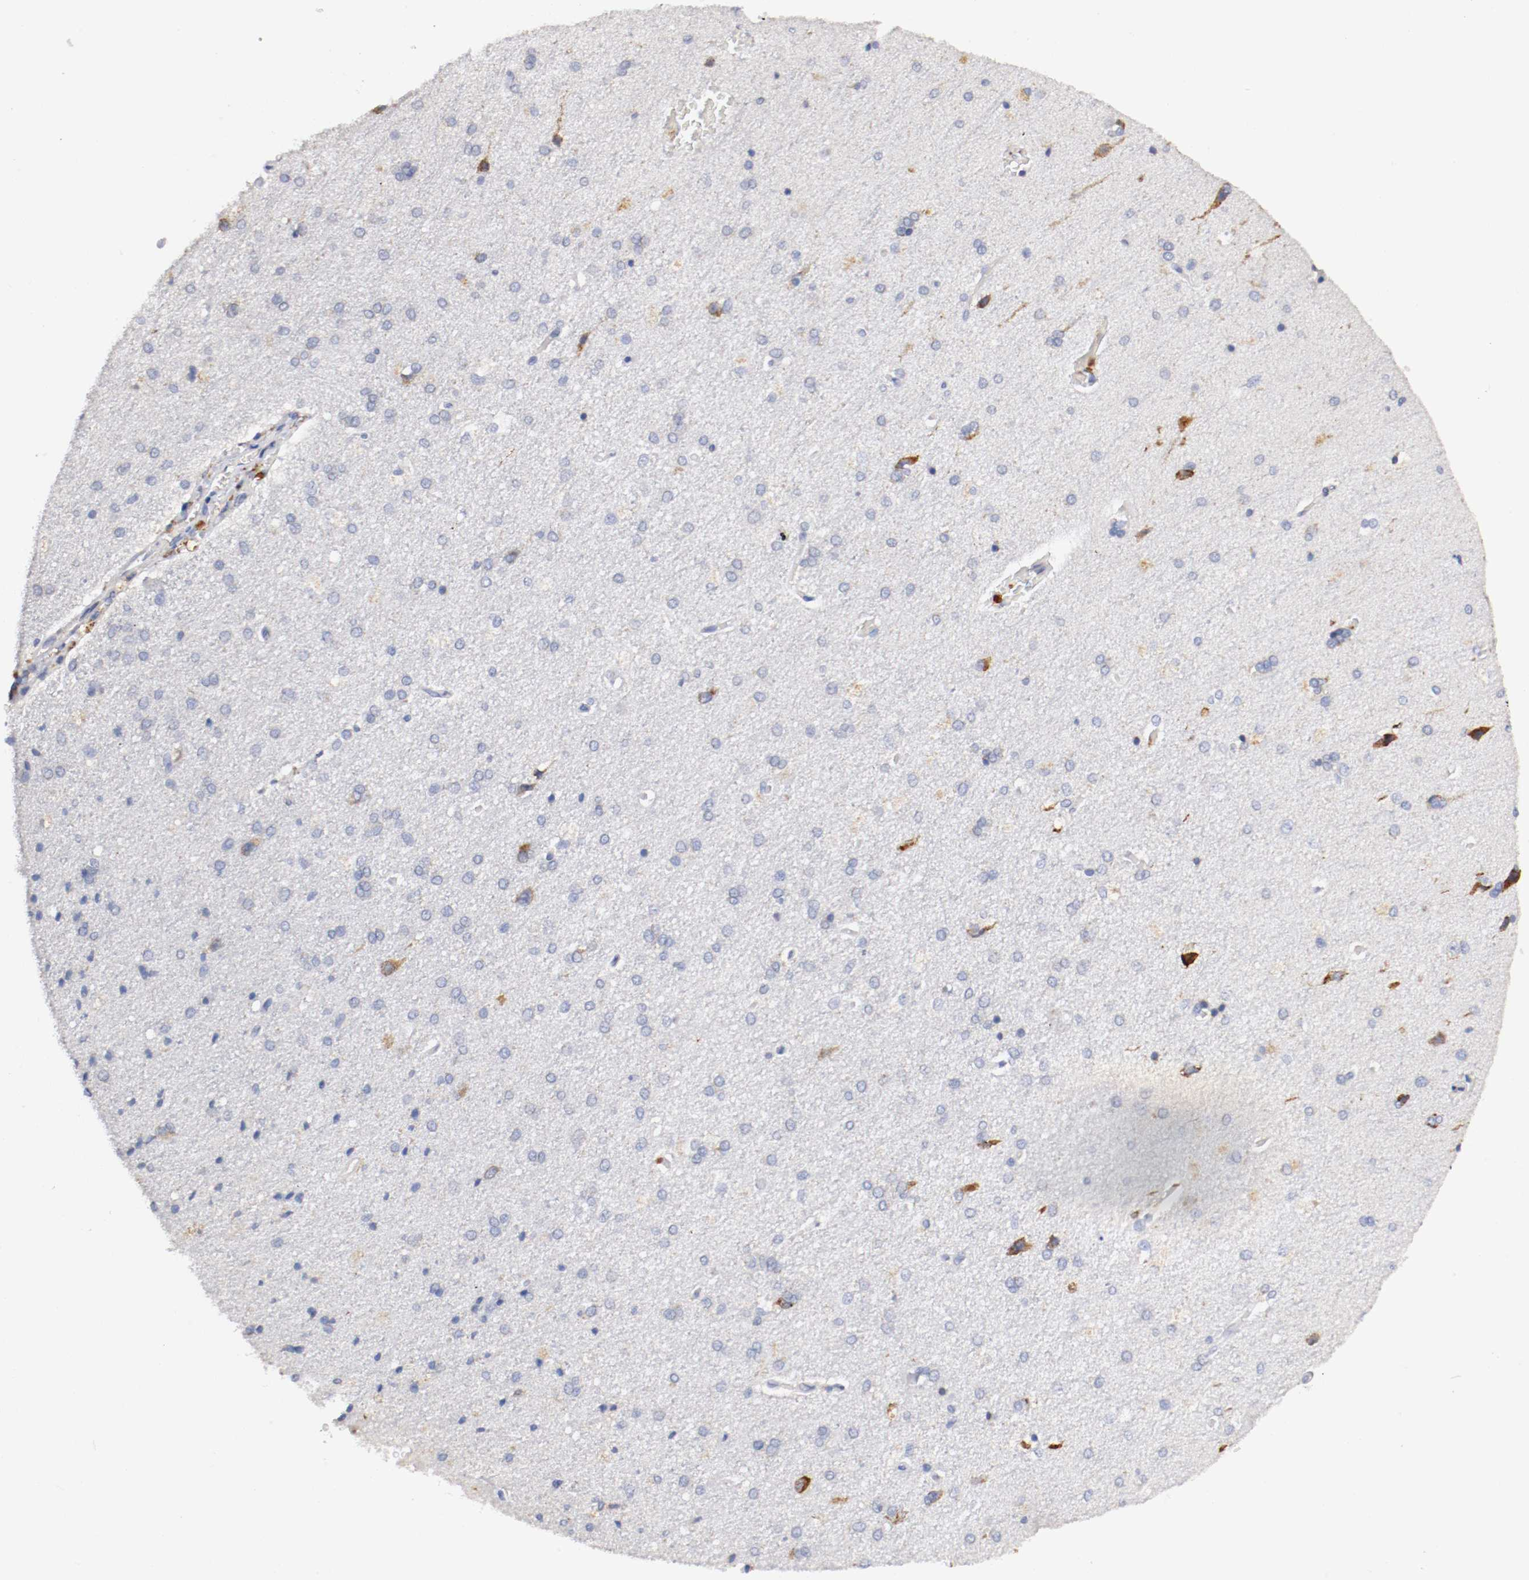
{"staining": {"intensity": "negative", "quantity": "none", "location": "none"}, "tissue": "cerebral cortex", "cell_type": "Endothelial cells", "image_type": "normal", "snomed": [{"axis": "morphology", "description": "Normal tissue, NOS"}, {"axis": "topography", "description": "Cerebral cortex"}], "caption": "Immunohistochemical staining of unremarkable human cerebral cortex reveals no significant positivity in endothelial cells.", "gene": "TRAF2", "patient": {"sex": "male", "age": 62}}